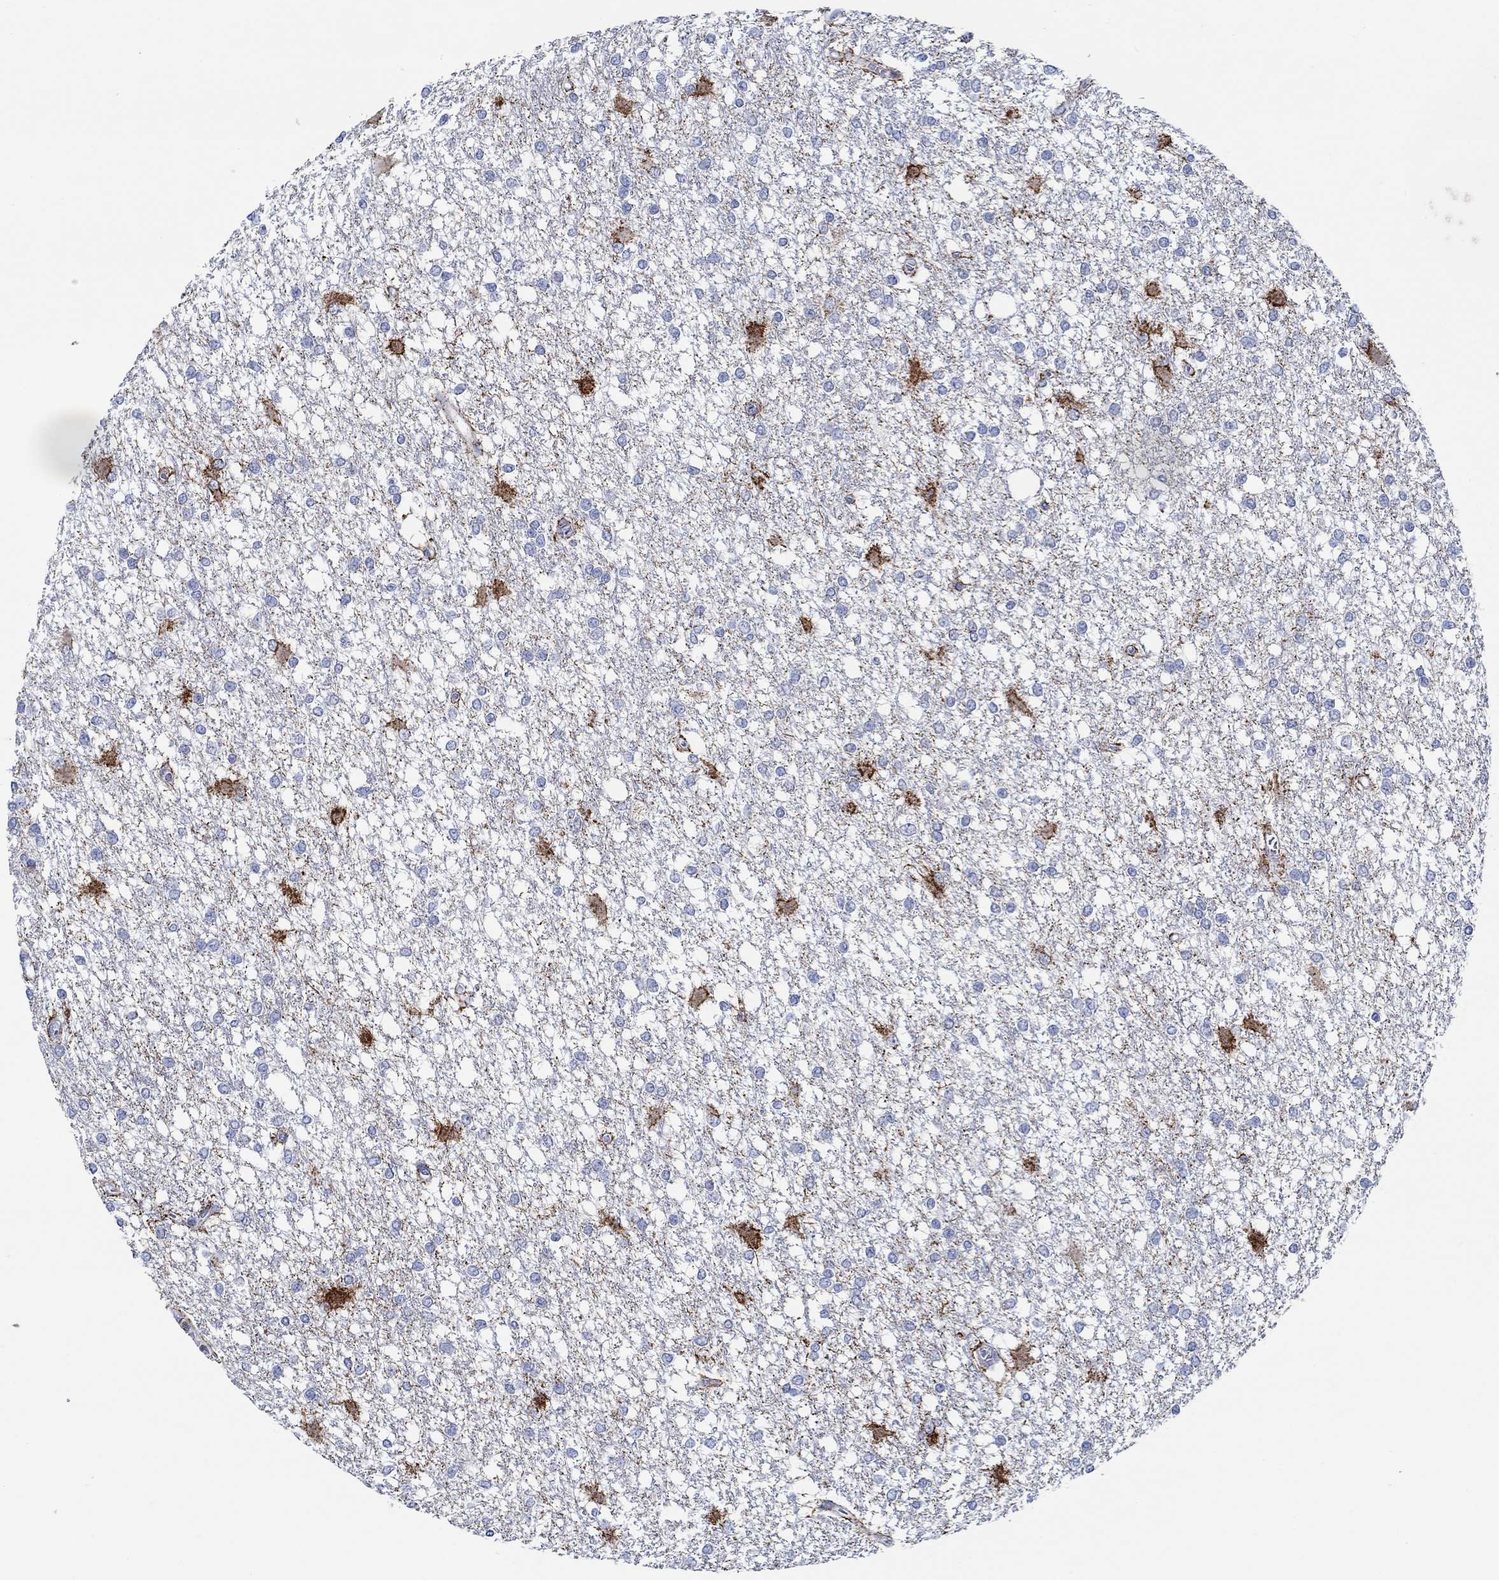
{"staining": {"intensity": "strong", "quantity": "<25%", "location": "cytoplasmic/membranous"}, "tissue": "glioma", "cell_type": "Tumor cells", "image_type": "cancer", "snomed": [{"axis": "morphology", "description": "Glioma, malignant, High grade"}, {"axis": "topography", "description": "Cerebral cortex"}], "caption": "High-magnification brightfield microscopy of glioma stained with DAB (3,3'-diaminobenzidine) (brown) and counterstained with hematoxylin (blue). tumor cells exhibit strong cytoplasmic/membranous expression is present in about<25% of cells. (DAB = brown stain, brightfield microscopy at high magnification).", "gene": "CPM", "patient": {"sex": "male", "age": 79}}